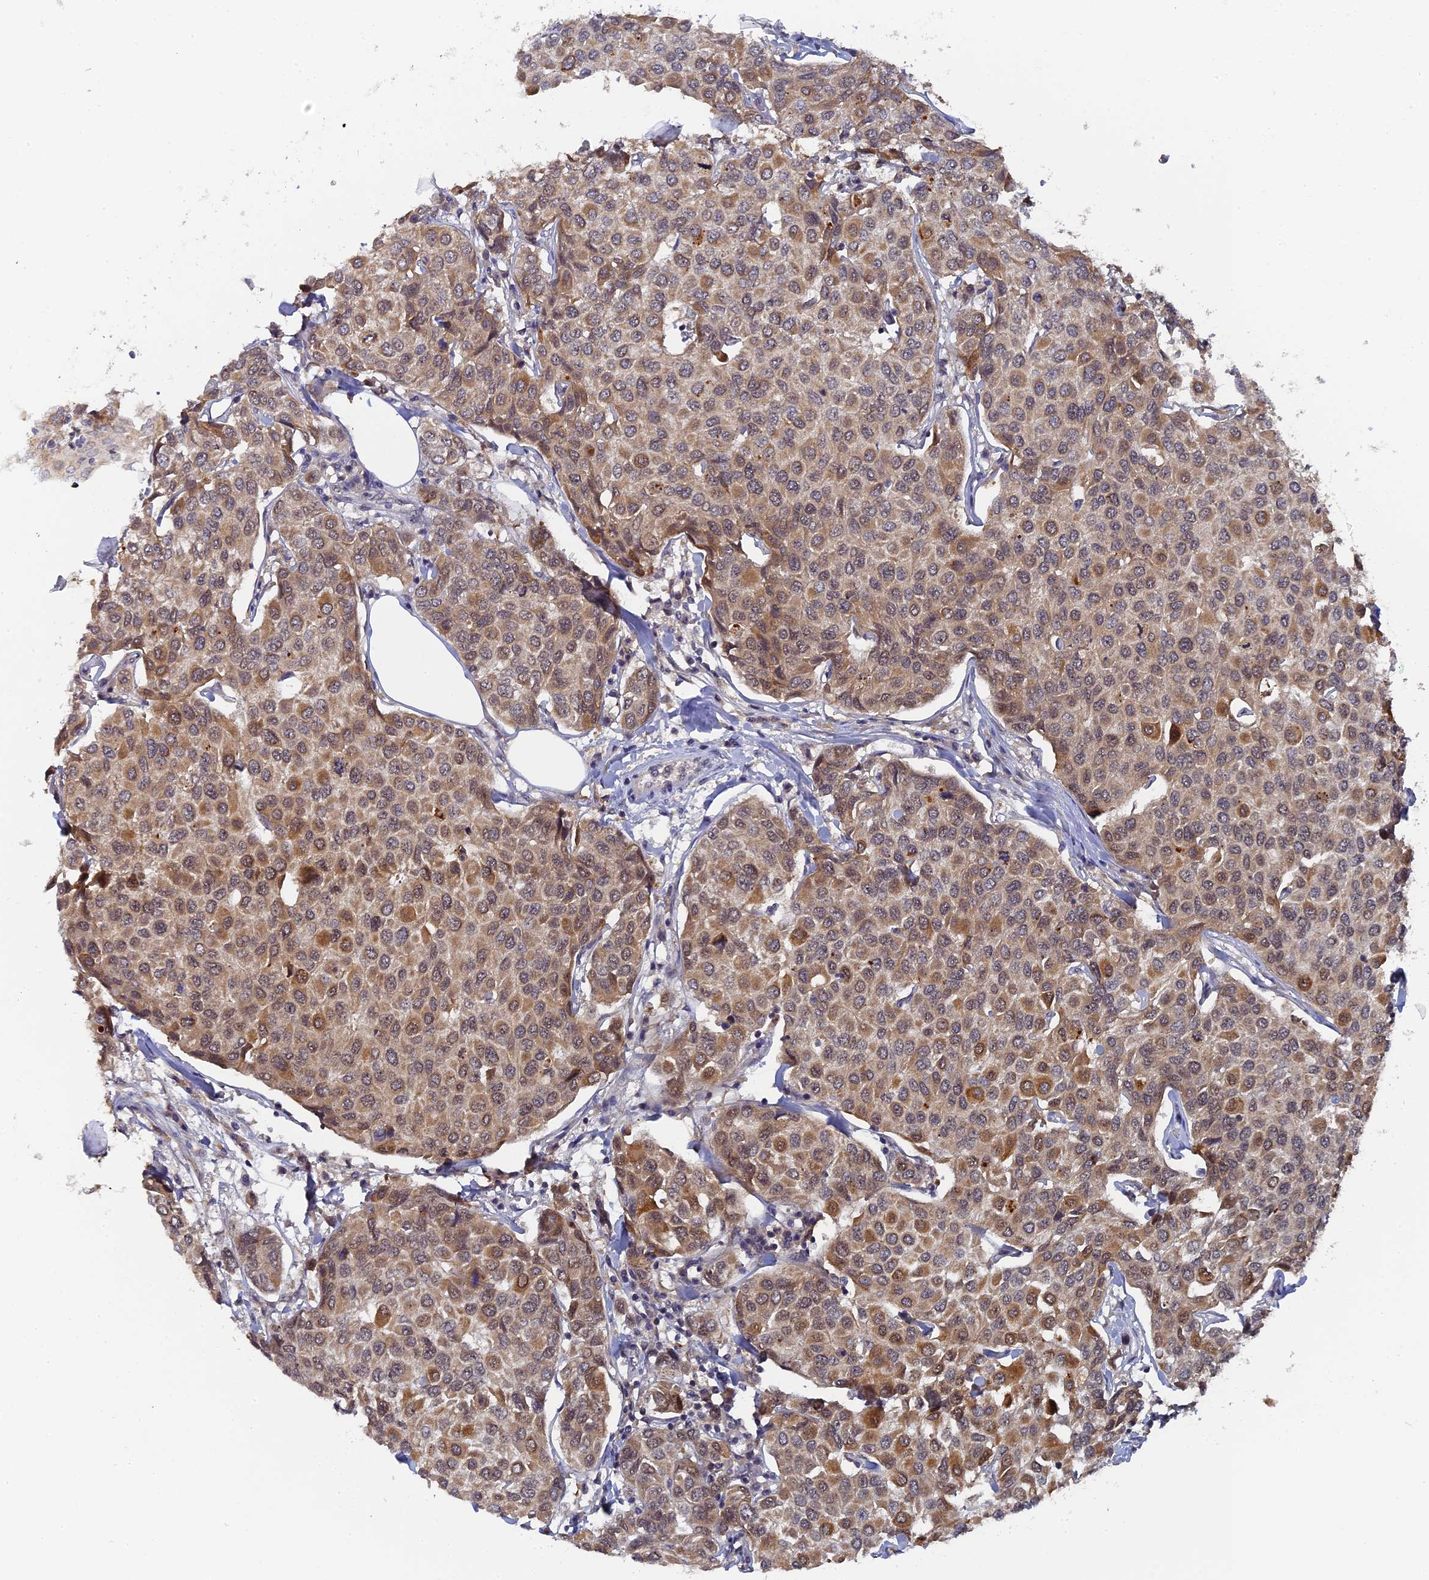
{"staining": {"intensity": "moderate", "quantity": ">75%", "location": "cytoplasmic/membranous,nuclear"}, "tissue": "breast cancer", "cell_type": "Tumor cells", "image_type": "cancer", "snomed": [{"axis": "morphology", "description": "Duct carcinoma"}, {"axis": "topography", "description": "Breast"}], "caption": "Immunohistochemical staining of breast intraductal carcinoma shows moderate cytoplasmic/membranous and nuclear protein staining in about >75% of tumor cells.", "gene": "MIGA2", "patient": {"sex": "female", "age": 55}}